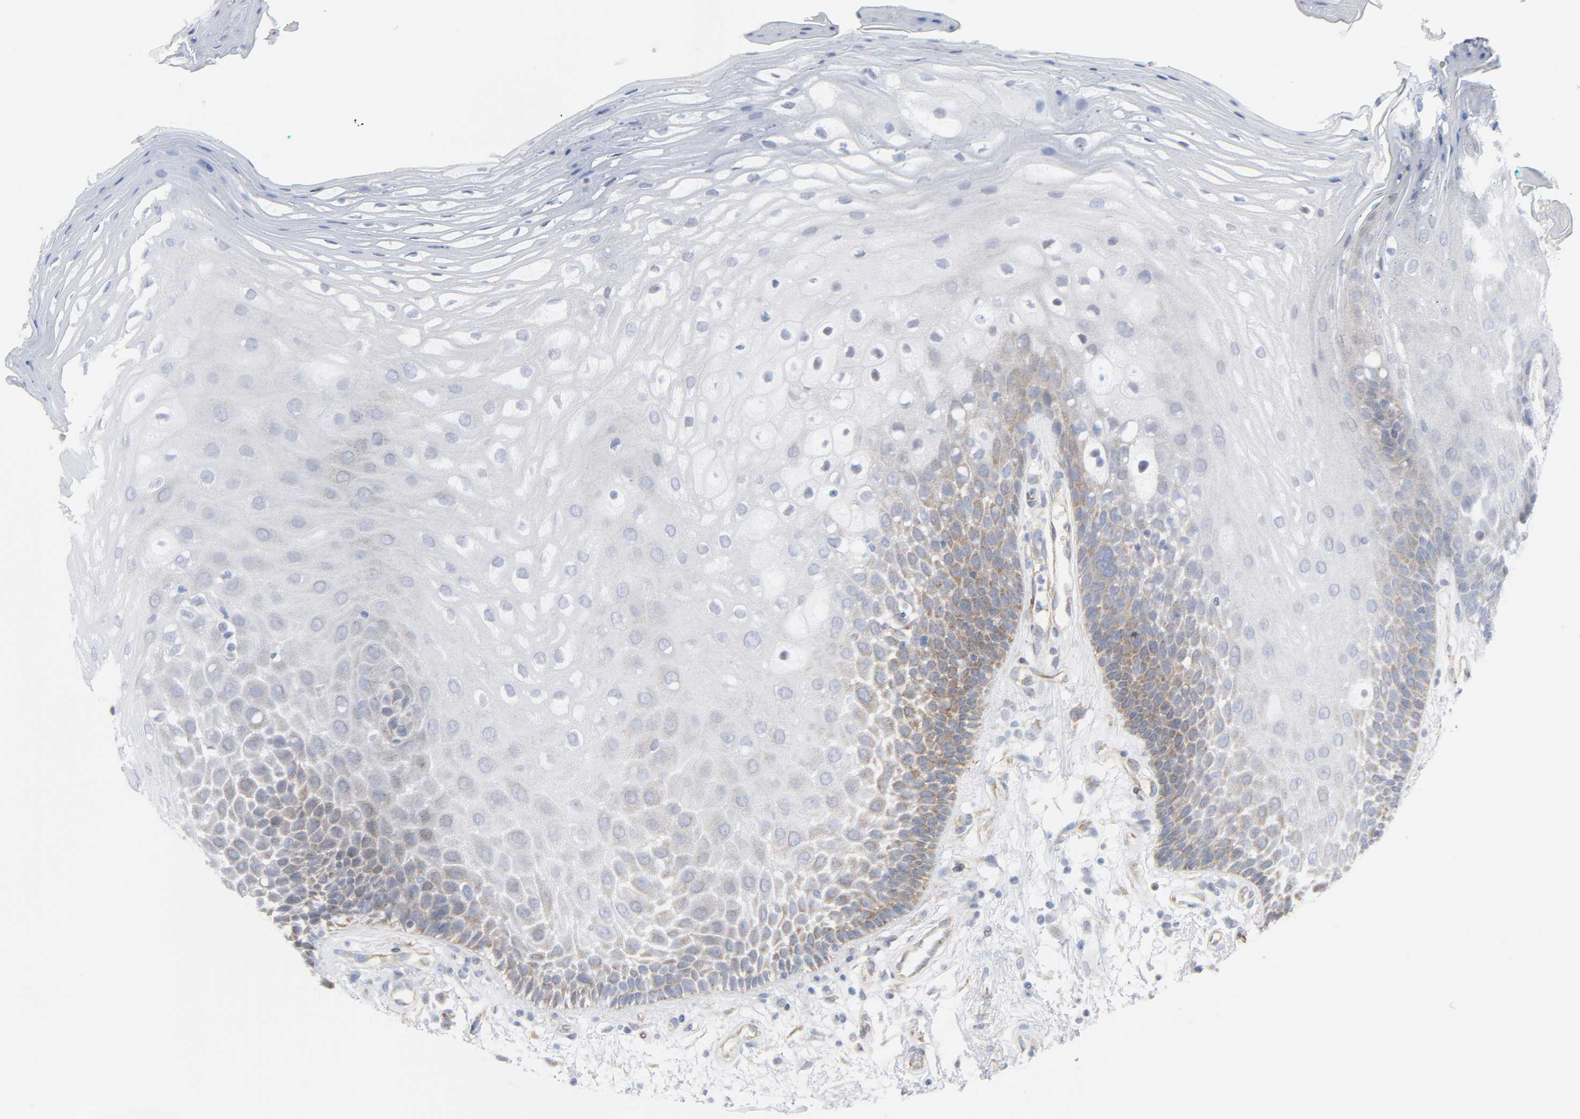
{"staining": {"intensity": "moderate", "quantity": "<25%", "location": "cytoplasmic/membranous"}, "tissue": "oral mucosa", "cell_type": "Squamous epithelial cells", "image_type": "normal", "snomed": [{"axis": "morphology", "description": "Normal tissue, NOS"}, {"axis": "morphology", "description": "Squamous cell carcinoma, NOS"}, {"axis": "topography", "description": "Skeletal muscle"}, {"axis": "topography", "description": "Oral tissue"}, {"axis": "topography", "description": "Head-Neck"}], "caption": "Squamous epithelial cells reveal low levels of moderate cytoplasmic/membranous staining in about <25% of cells in unremarkable oral mucosa.", "gene": "DOCK1", "patient": {"sex": "female", "age": 84}}